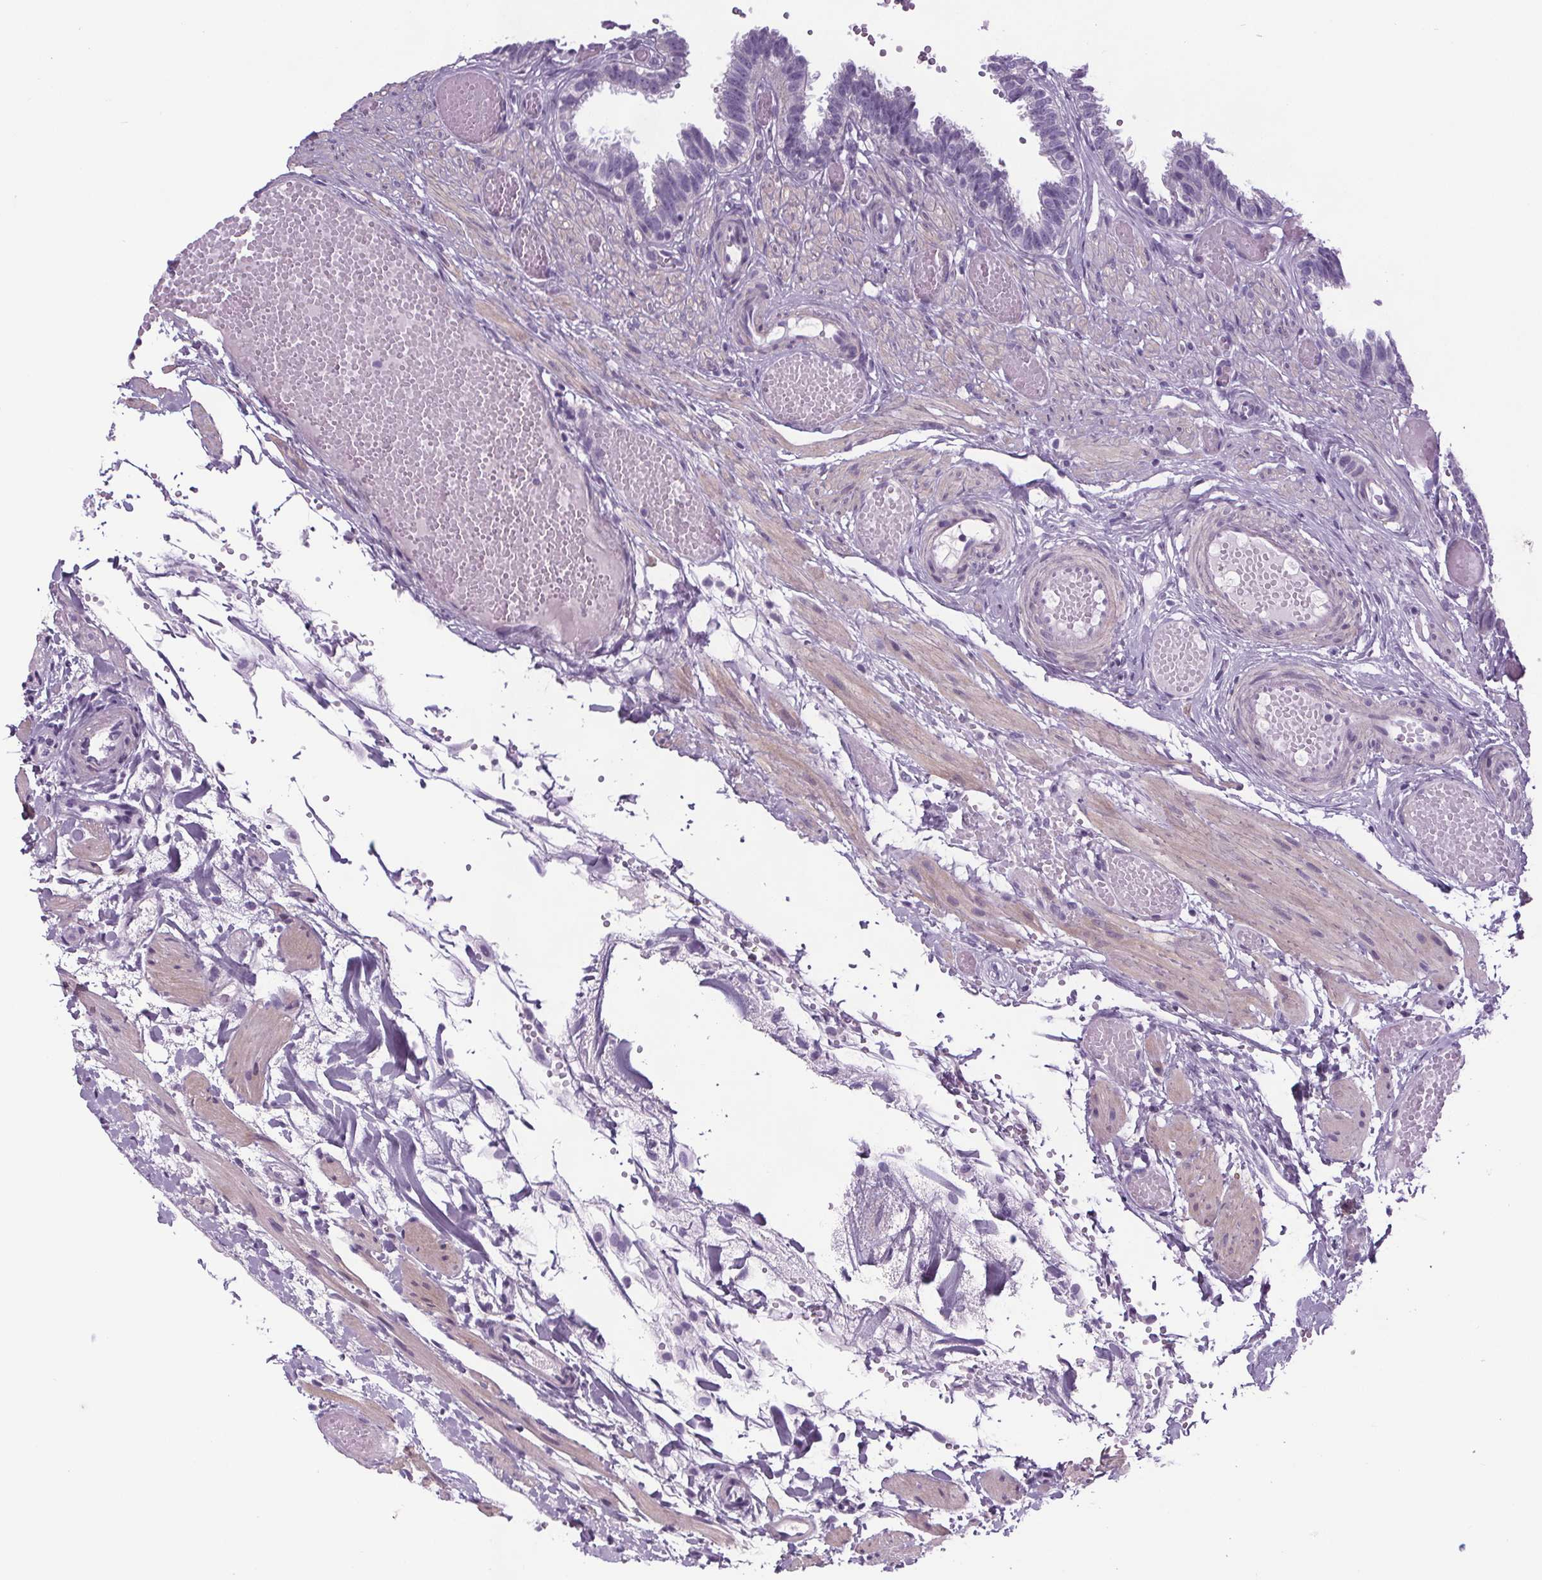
{"staining": {"intensity": "negative", "quantity": "none", "location": "none"}, "tissue": "fallopian tube", "cell_type": "Glandular cells", "image_type": "normal", "snomed": [{"axis": "morphology", "description": "Normal tissue, NOS"}, {"axis": "topography", "description": "Fallopian tube"}], "caption": "Protein analysis of benign fallopian tube shows no significant staining in glandular cells. (Stains: DAB (3,3'-diaminobenzidine) immunohistochemistry with hematoxylin counter stain, Microscopy: brightfield microscopy at high magnification).", "gene": "ELAVL2", "patient": {"sex": "female", "age": 37}}